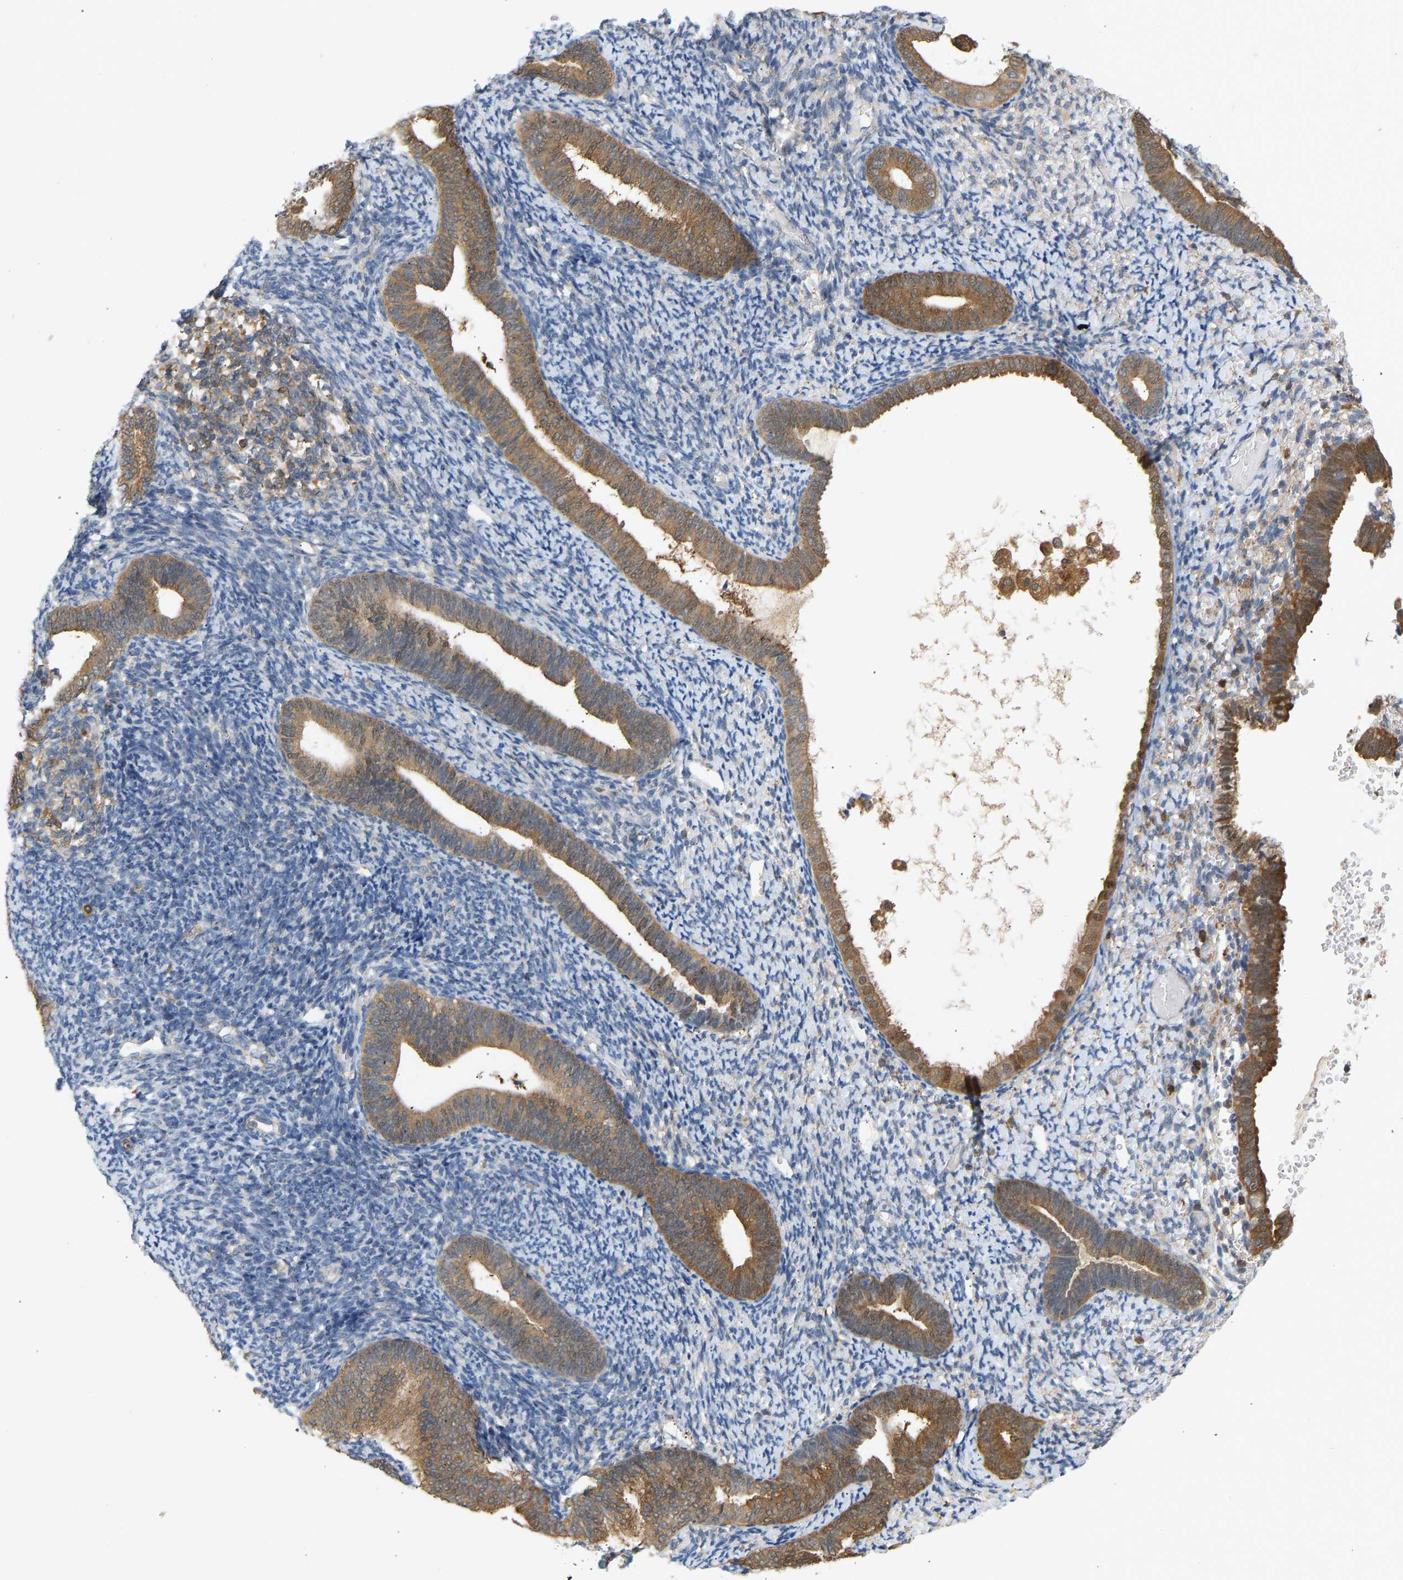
{"staining": {"intensity": "moderate", "quantity": "<25%", "location": "cytoplasmic/membranous"}, "tissue": "endometrium", "cell_type": "Cells in endometrial stroma", "image_type": "normal", "snomed": [{"axis": "morphology", "description": "Normal tissue, NOS"}, {"axis": "topography", "description": "Endometrium"}], "caption": "A high-resolution image shows IHC staining of normal endometrium, which demonstrates moderate cytoplasmic/membranous staining in approximately <25% of cells in endometrial stroma. Immunohistochemistry stains the protein of interest in brown and the nuclei are stained blue.", "gene": "ENO1", "patient": {"sex": "female", "age": 66}}